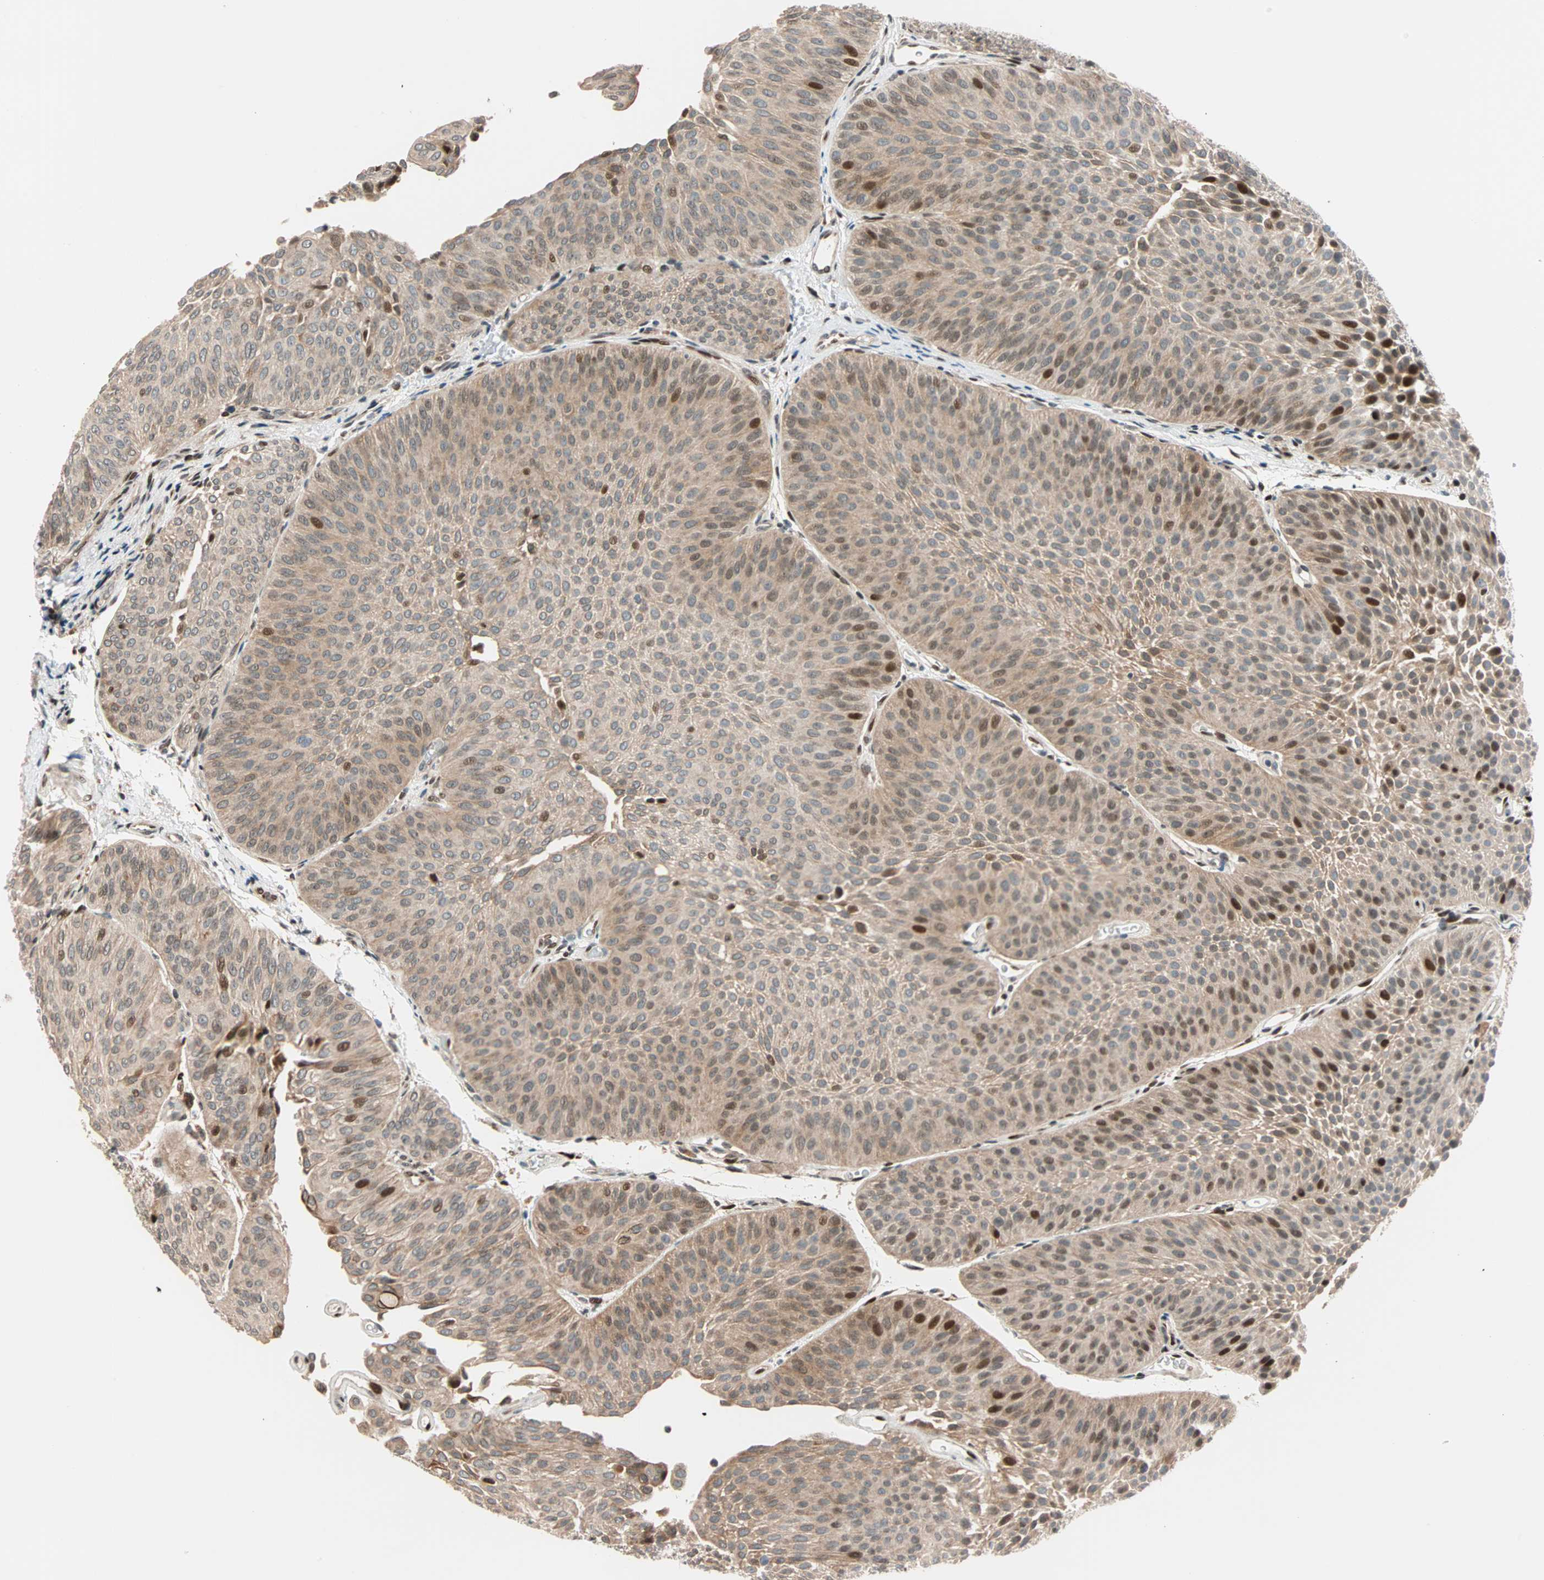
{"staining": {"intensity": "moderate", "quantity": ">75%", "location": "cytoplasmic/membranous,nuclear"}, "tissue": "urothelial cancer", "cell_type": "Tumor cells", "image_type": "cancer", "snomed": [{"axis": "morphology", "description": "Urothelial carcinoma, Low grade"}, {"axis": "topography", "description": "Urinary bladder"}], "caption": "About >75% of tumor cells in human low-grade urothelial carcinoma demonstrate moderate cytoplasmic/membranous and nuclear protein positivity as visualized by brown immunohistochemical staining.", "gene": "HECW1", "patient": {"sex": "female", "age": 60}}